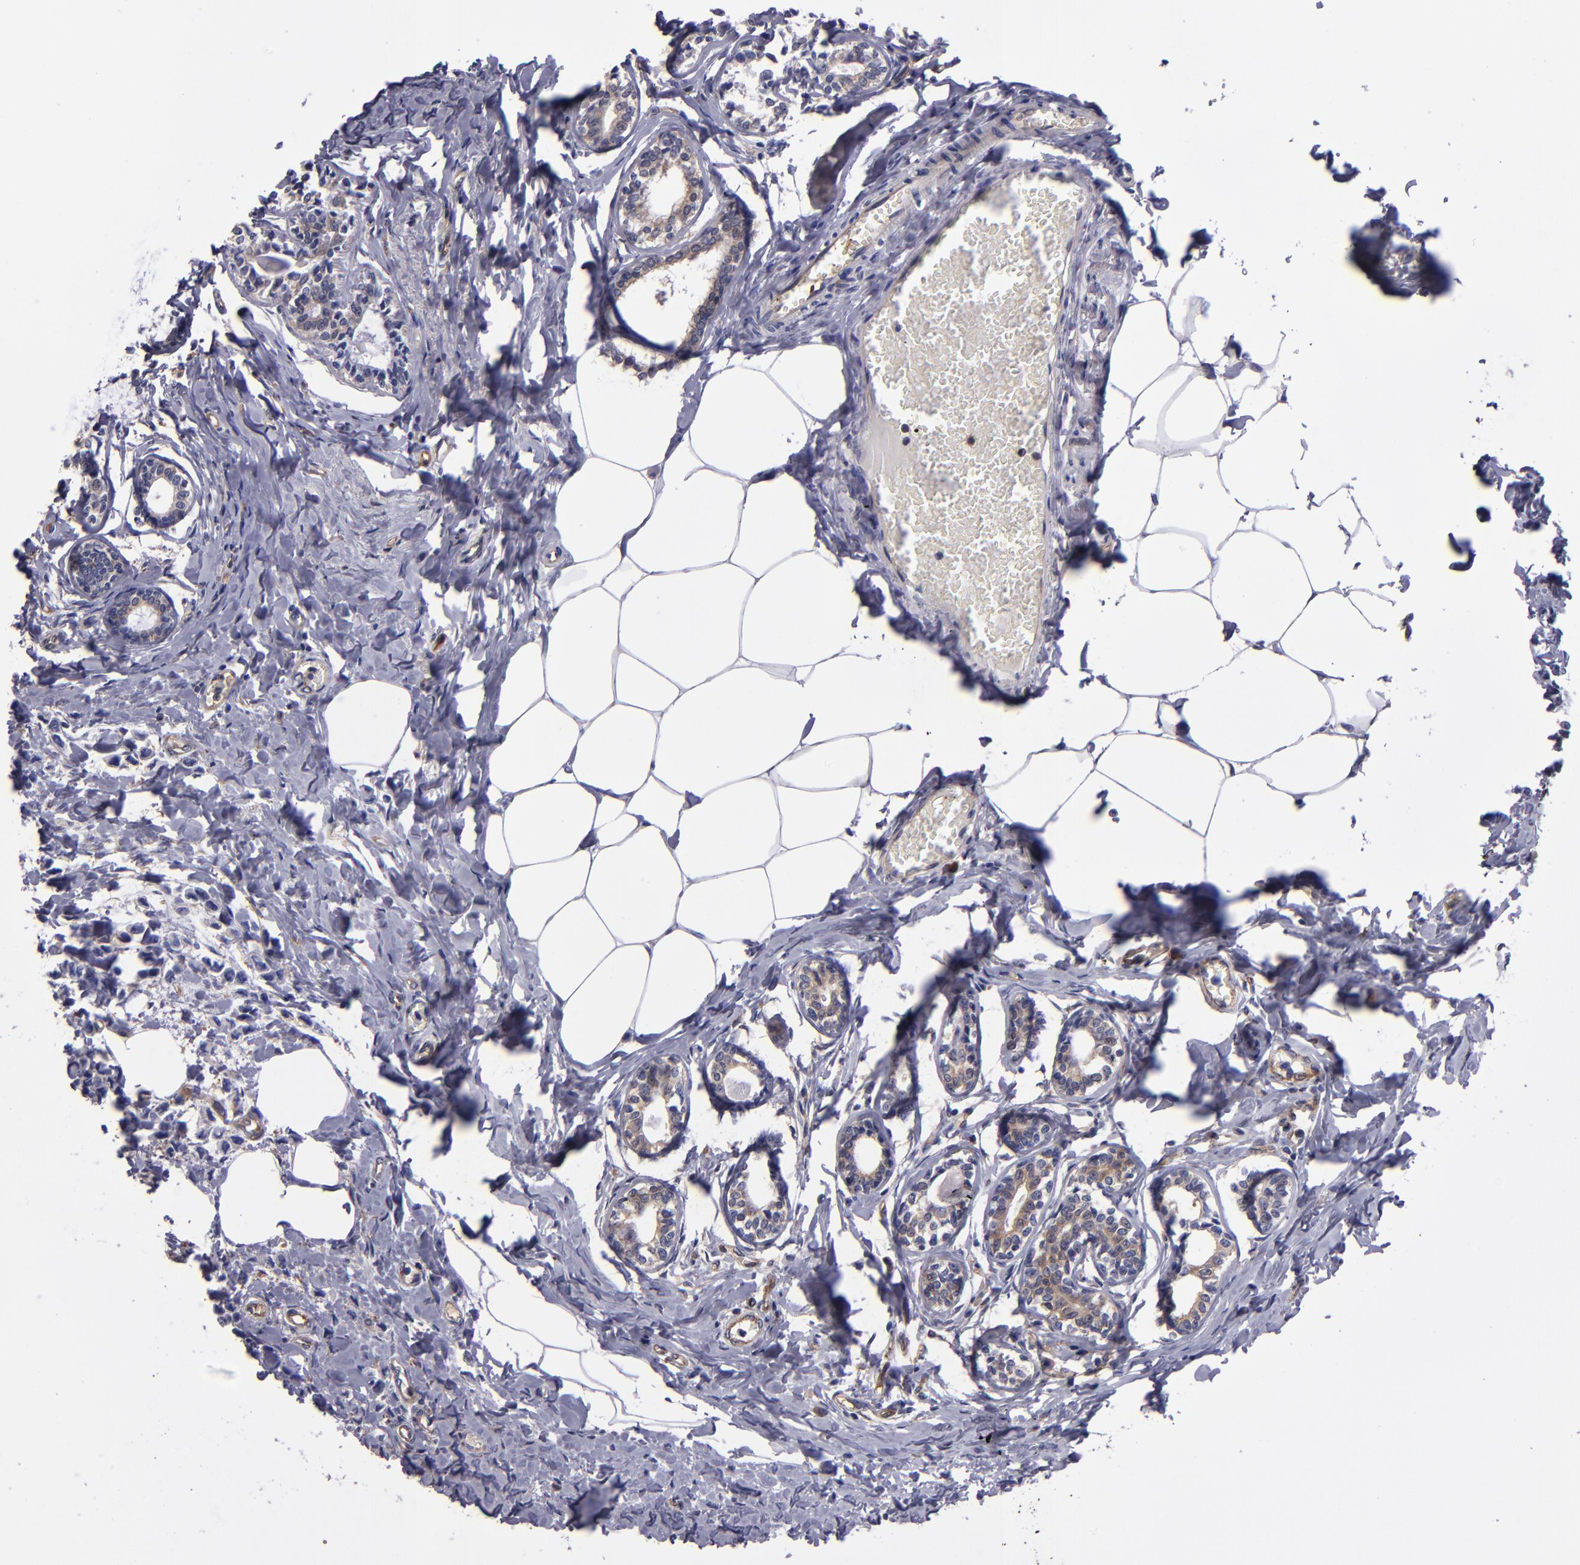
{"staining": {"intensity": "weak", "quantity": "<25%", "location": "cytoplasmic/membranous"}, "tissue": "breast cancer", "cell_type": "Tumor cells", "image_type": "cancer", "snomed": [{"axis": "morphology", "description": "Lobular carcinoma"}, {"axis": "topography", "description": "Breast"}], "caption": "Immunohistochemical staining of breast lobular carcinoma reveals no significant positivity in tumor cells. (DAB immunohistochemistry visualized using brightfield microscopy, high magnification).", "gene": "CARS1", "patient": {"sex": "female", "age": 51}}